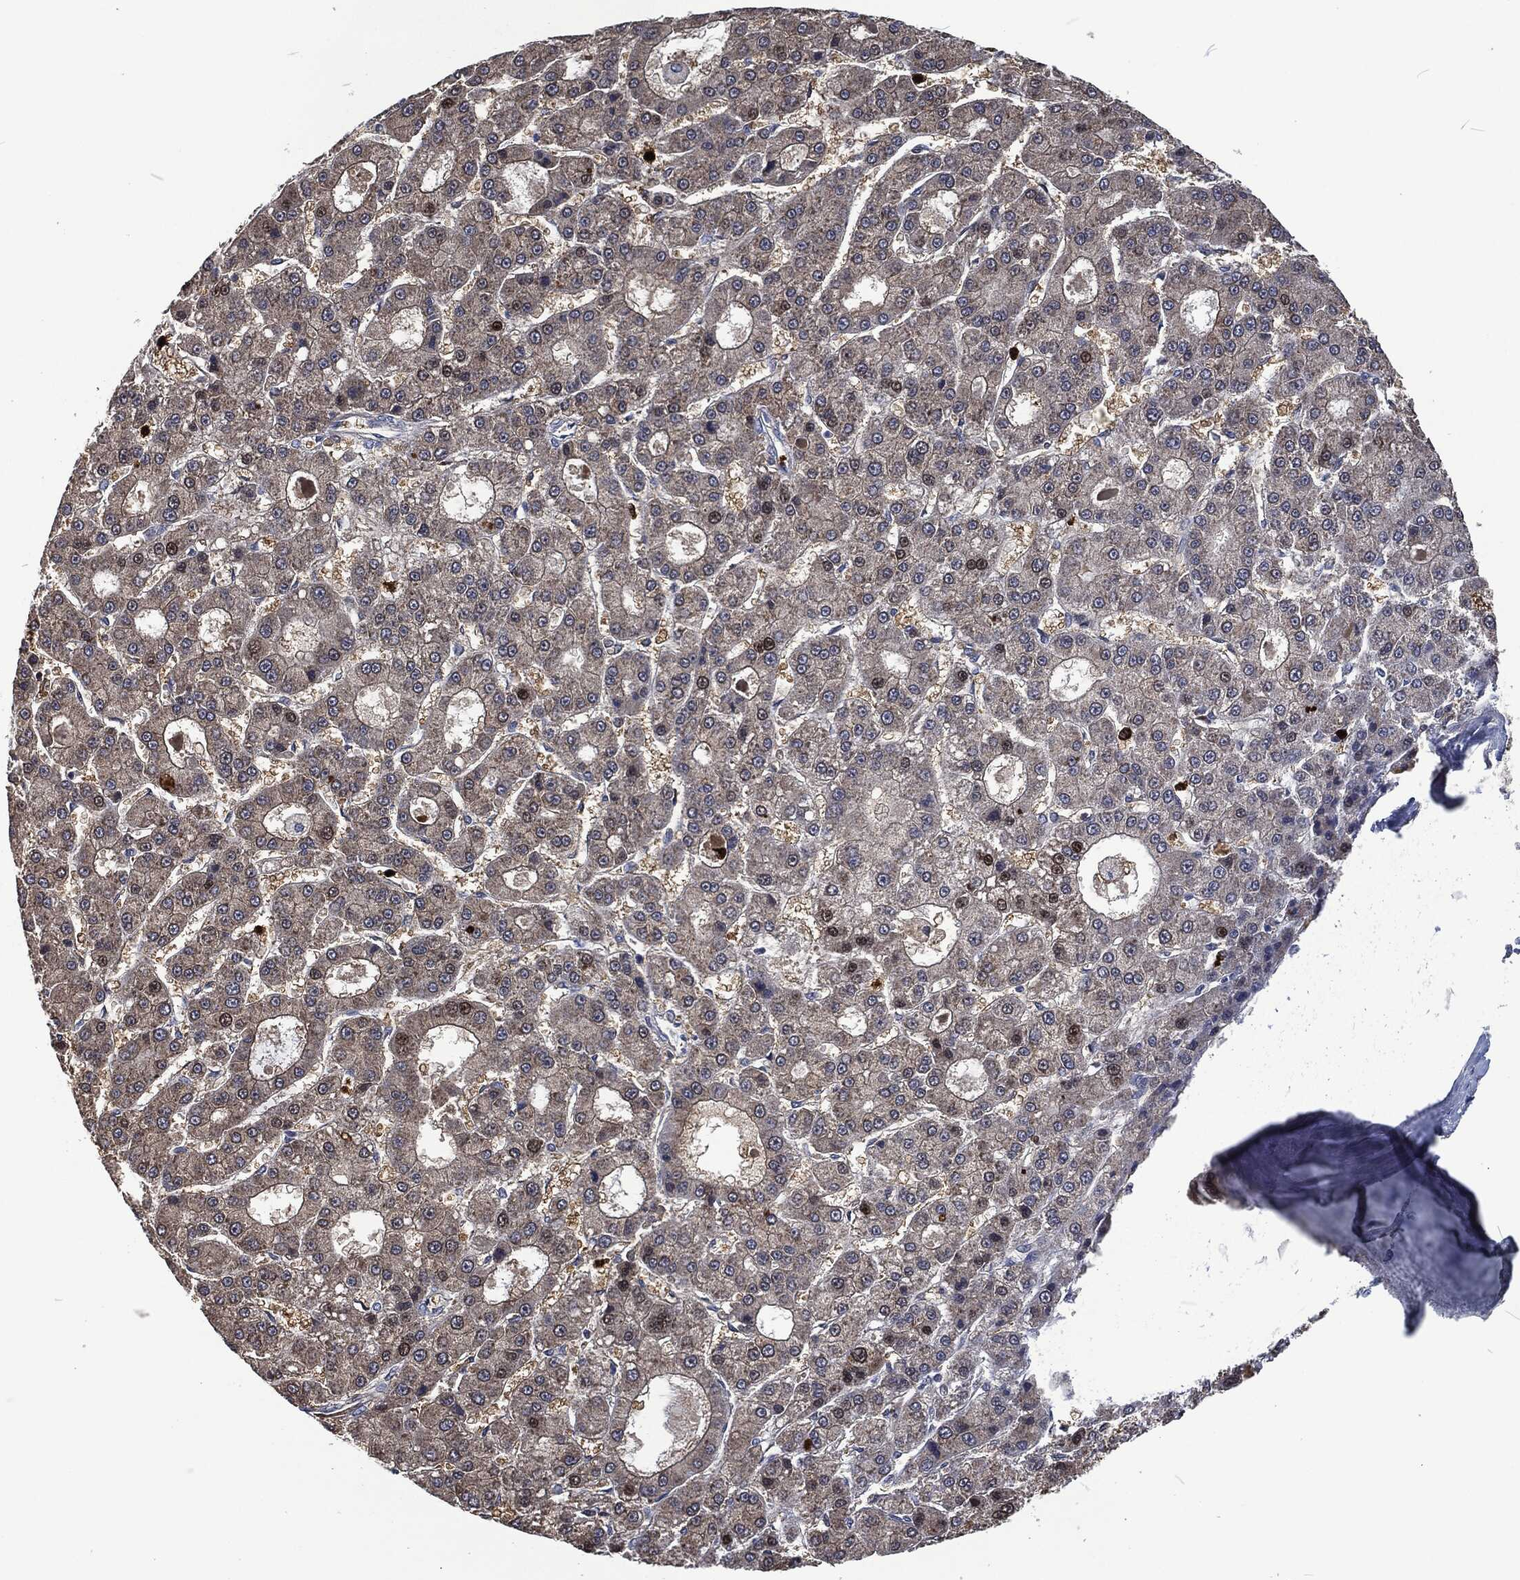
{"staining": {"intensity": "weak", "quantity": "25%-75%", "location": "cytoplasmic/membranous"}, "tissue": "liver cancer", "cell_type": "Tumor cells", "image_type": "cancer", "snomed": [{"axis": "morphology", "description": "Carcinoma, Hepatocellular, NOS"}, {"axis": "topography", "description": "Liver"}], "caption": "This image displays immunohistochemistry staining of human liver cancer (hepatocellular carcinoma), with low weak cytoplasmic/membranous staining in approximately 25%-75% of tumor cells.", "gene": "MPO", "patient": {"sex": "male", "age": 70}}